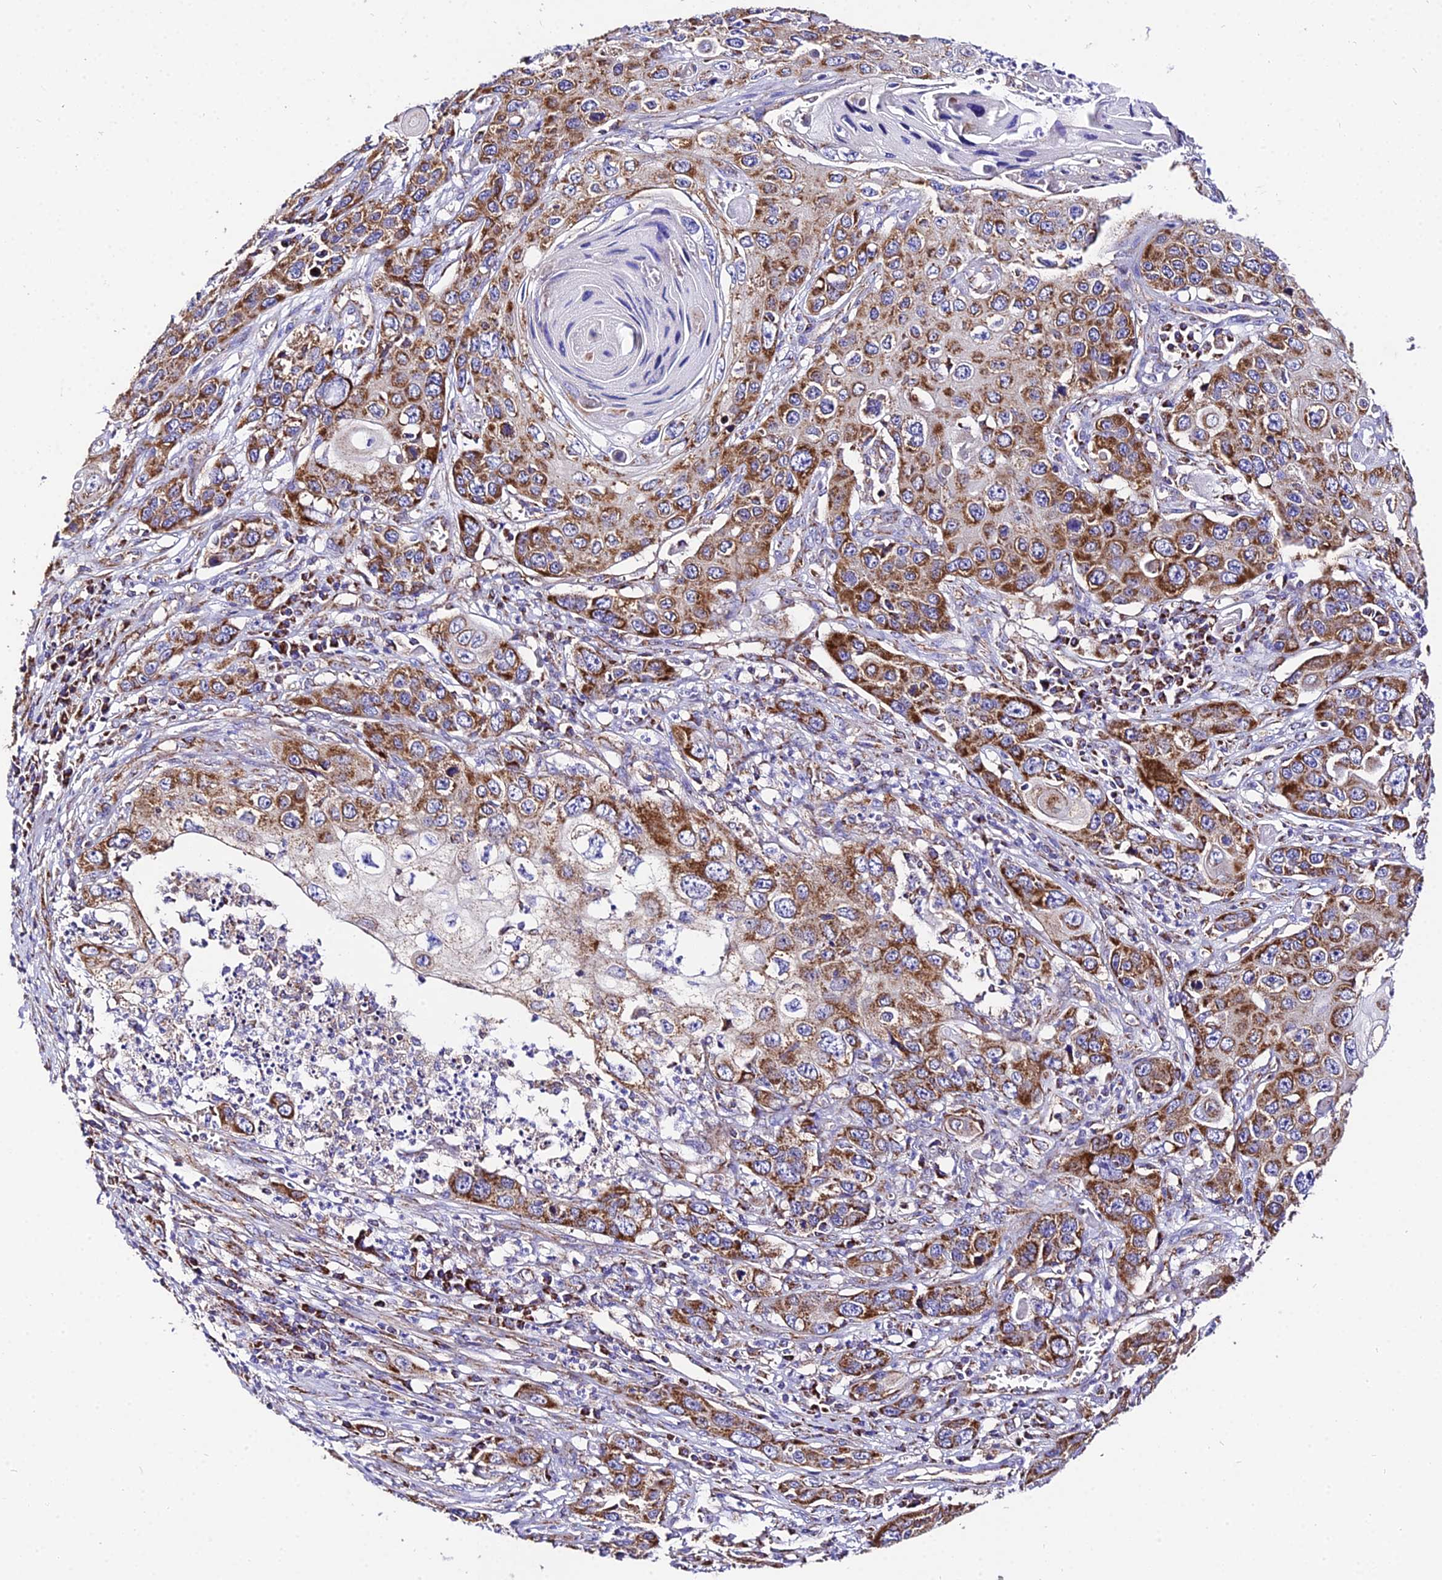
{"staining": {"intensity": "strong", "quantity": ">75%", "location": "cytoplasmic/membranous"}, "tissue": "skin cancer", "cell_type": "Tumor cells", "image_type": "cancer", "snomed": [{"axis": "morphology", "description": "Squamous cell carcinoma, NOS"}, {"axis": "topography", "description": "Skin"}], "caption": "This photomicrograph reveals skin cancer (squamous cell carcinoma) stained with IHC to label a protein in brown. The cytoplasmic/membranous of tumor cells show strong positivity for the protein. Nuclei are counter-stained blue.", "gene": "OCIAD1", "patient": {"sex": "male", "age": 55}}